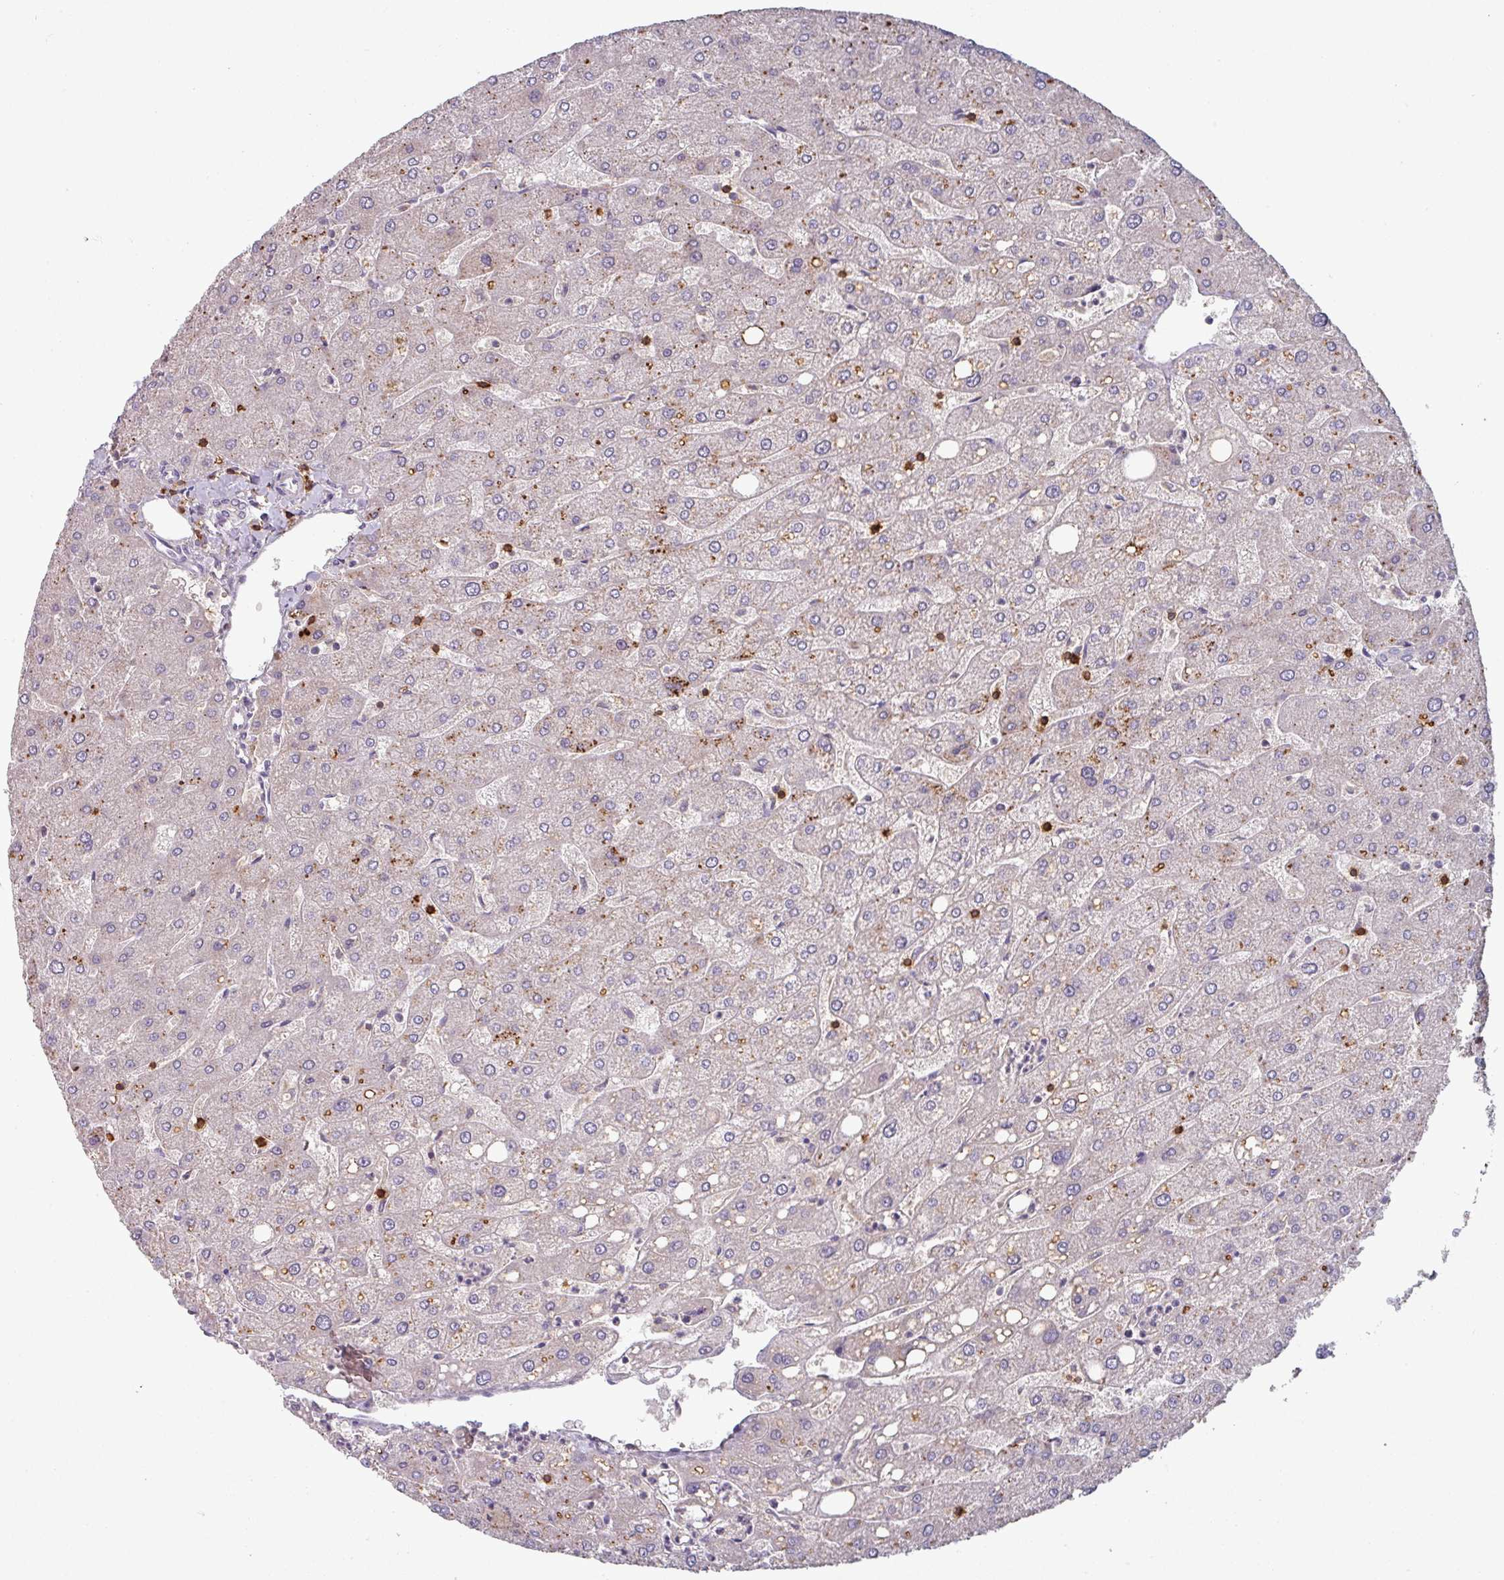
{"staining": {"intensity": "negative", "quantity": "none", "location": "none"}, "tissue": "liver", "cell_type": "Cholangiocytes", "image_type": "normal", "snomed": [{"axis": "morphology", "description": "Normal tissue, NOS"}, {"axis": "topography", "description": "Liver"}], "caption": "IHC micrograph of unremarkable liver: liver stained with DAB (3,3'-diaminobenzidine) displays no significant protein positivity in cholangiocytes. (DAB (3,3'-diaminobenzidine) immunohistochemistry, high magnification).", "gene": "CD3G", "patient": {"sex": "male", "age": 67}}